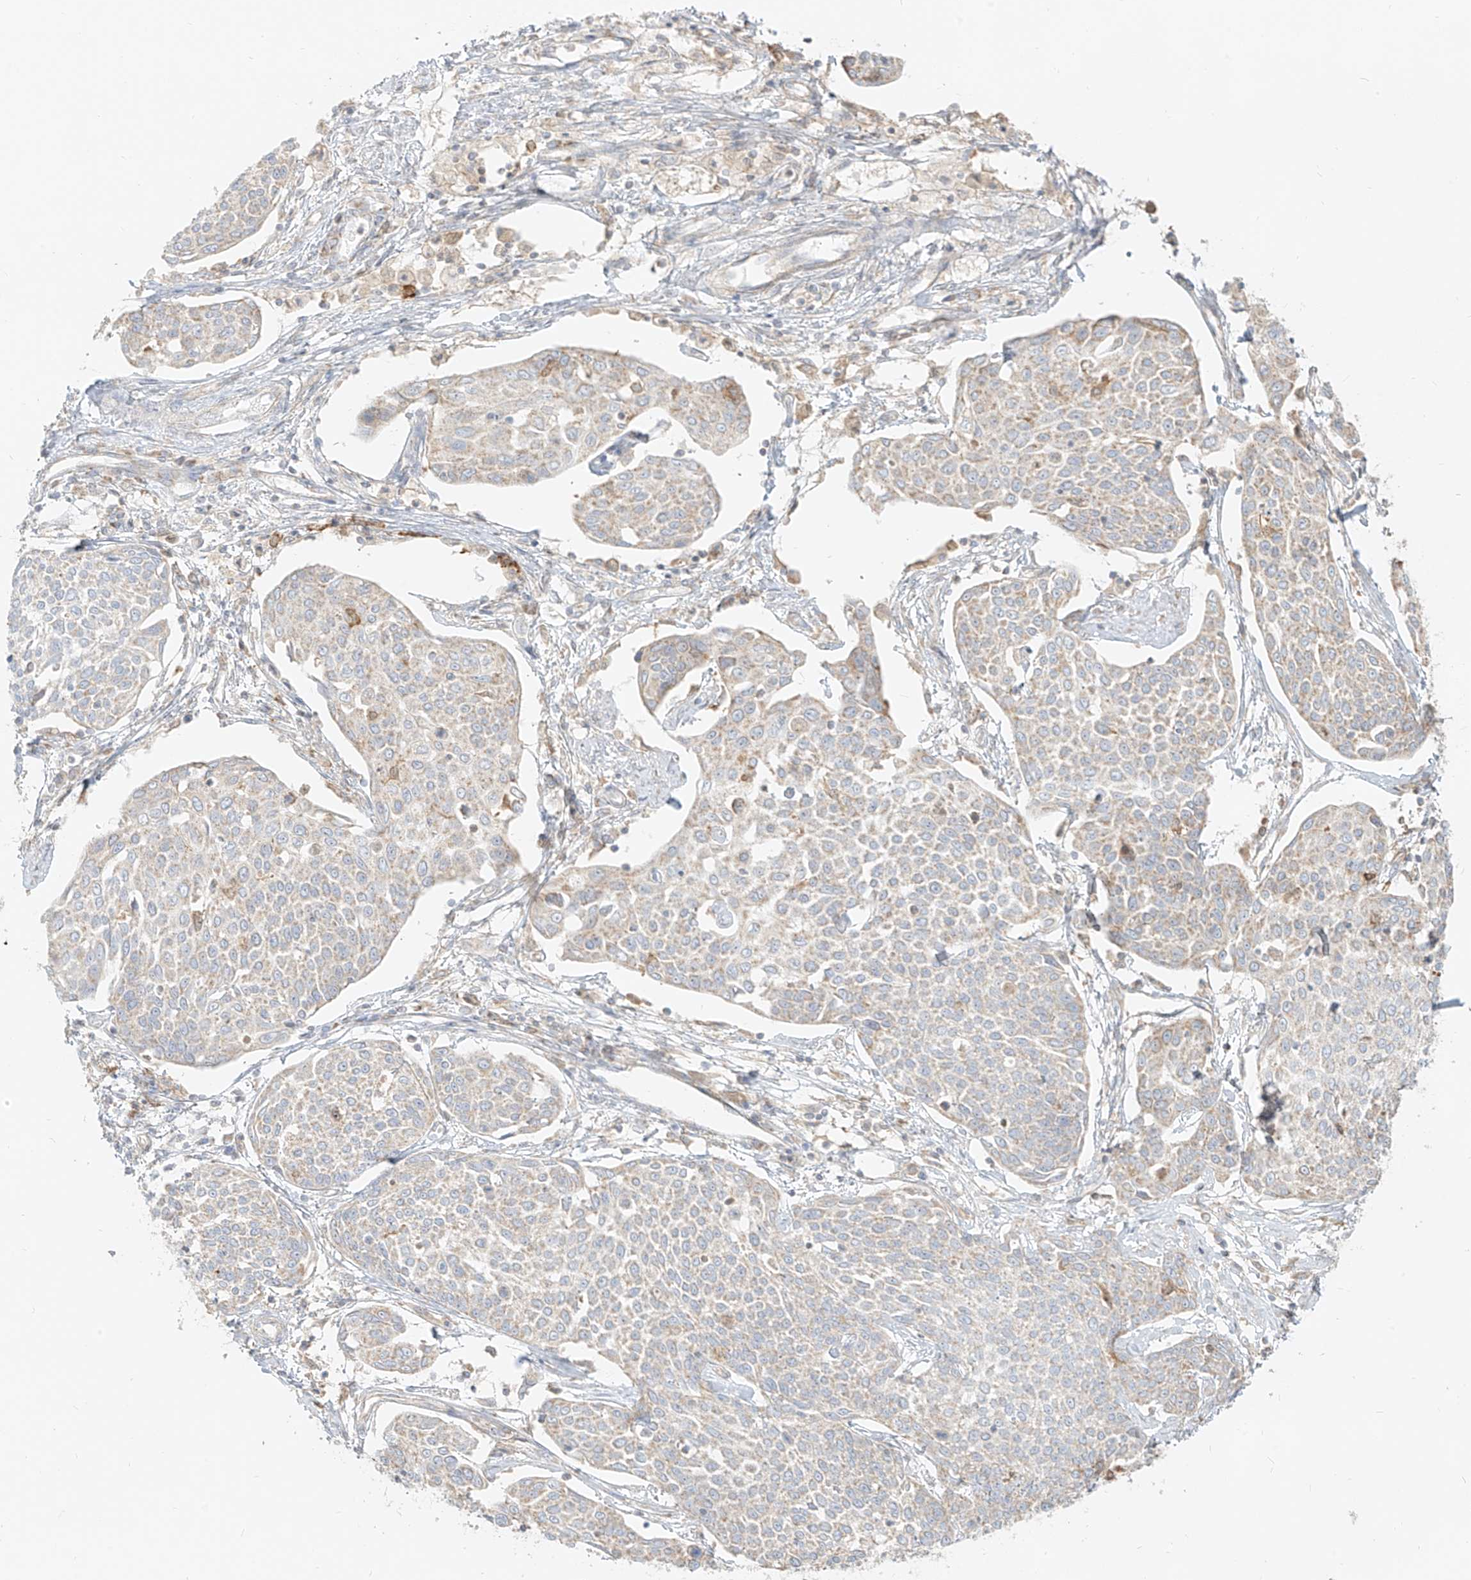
{"staining": {"intensity": "weak", "quantity": "<25%", "location": "cytoplasmic/membranous"}, "tissue": "cervical cancer", "cell_type": "Tumor cells", "image_type": "cancer", "snomed": [{"axis": "morphology", "description": "Squamous cell carcinoma, NOS"}, {"axis": "topography", "description": "Cervix"}], "caption": "Tumor cells show no significant expression in cervical squamous cell carcinoma. (DAB IHC with hematoxylin counter stain).", "gene": "ZIM3", "patient": {"sex": "female", "age": 34}}